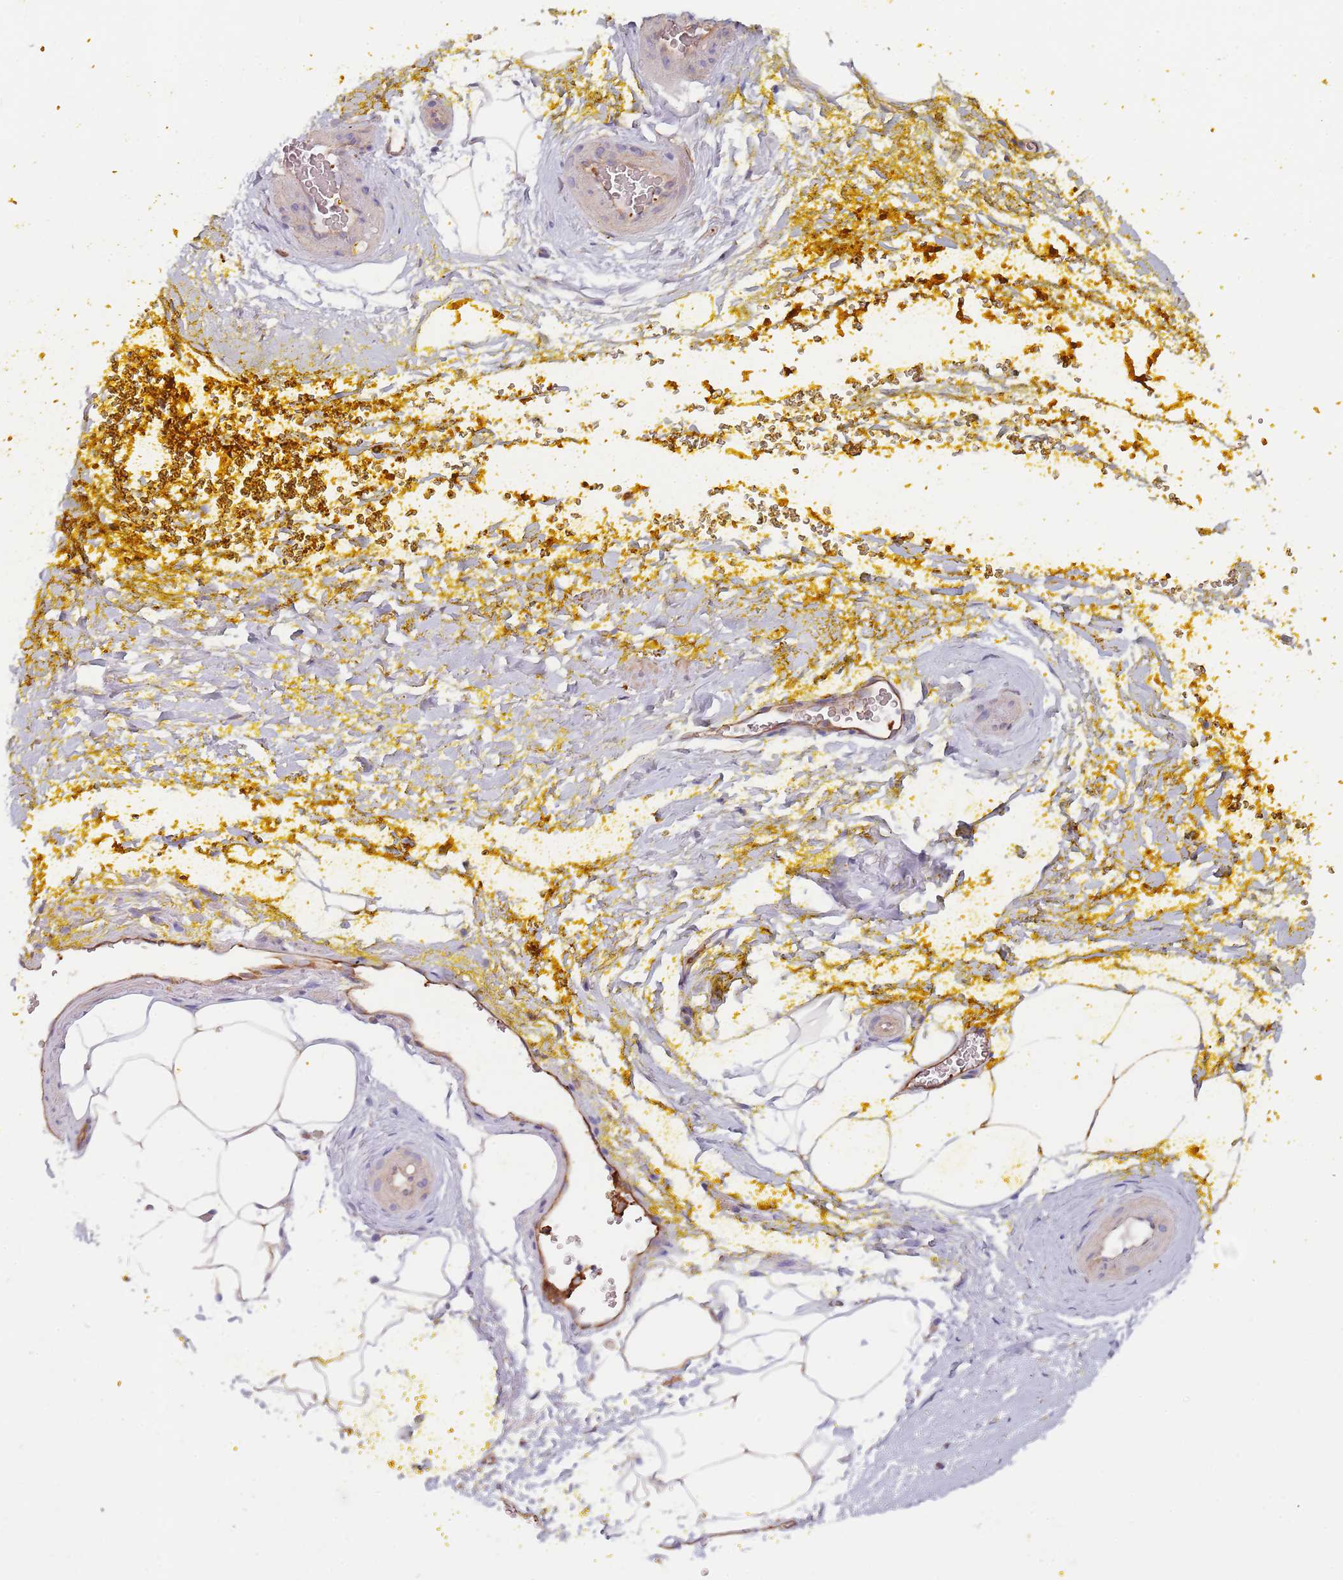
{"staining": {"intensity": "negative", "quantity": "none", "location": "none"}, "tissue": "adipose tissue", "cell_type": "Adipocytes", "image_type": "normal", "snomed": [{"axis": "morphology", "description": "Normal tissue, NOS"}, {"axis": "morphology", "description": "Adenocarcinoma, Low grade"}, {"axis": "topography", "description": "Prostate"}, {"axis": "topography", "description": "Peripheral nerve tissue"}], "caption": "The histopathology image demonstrates no staining of adipocytes in benign adipose tissue. The staining is performed using DAB brown chromogen with nuclei counter-stained in using hematoxylin.", "gene": "DCUN1D3", "patient": {"sex": "male", "age": 63}}